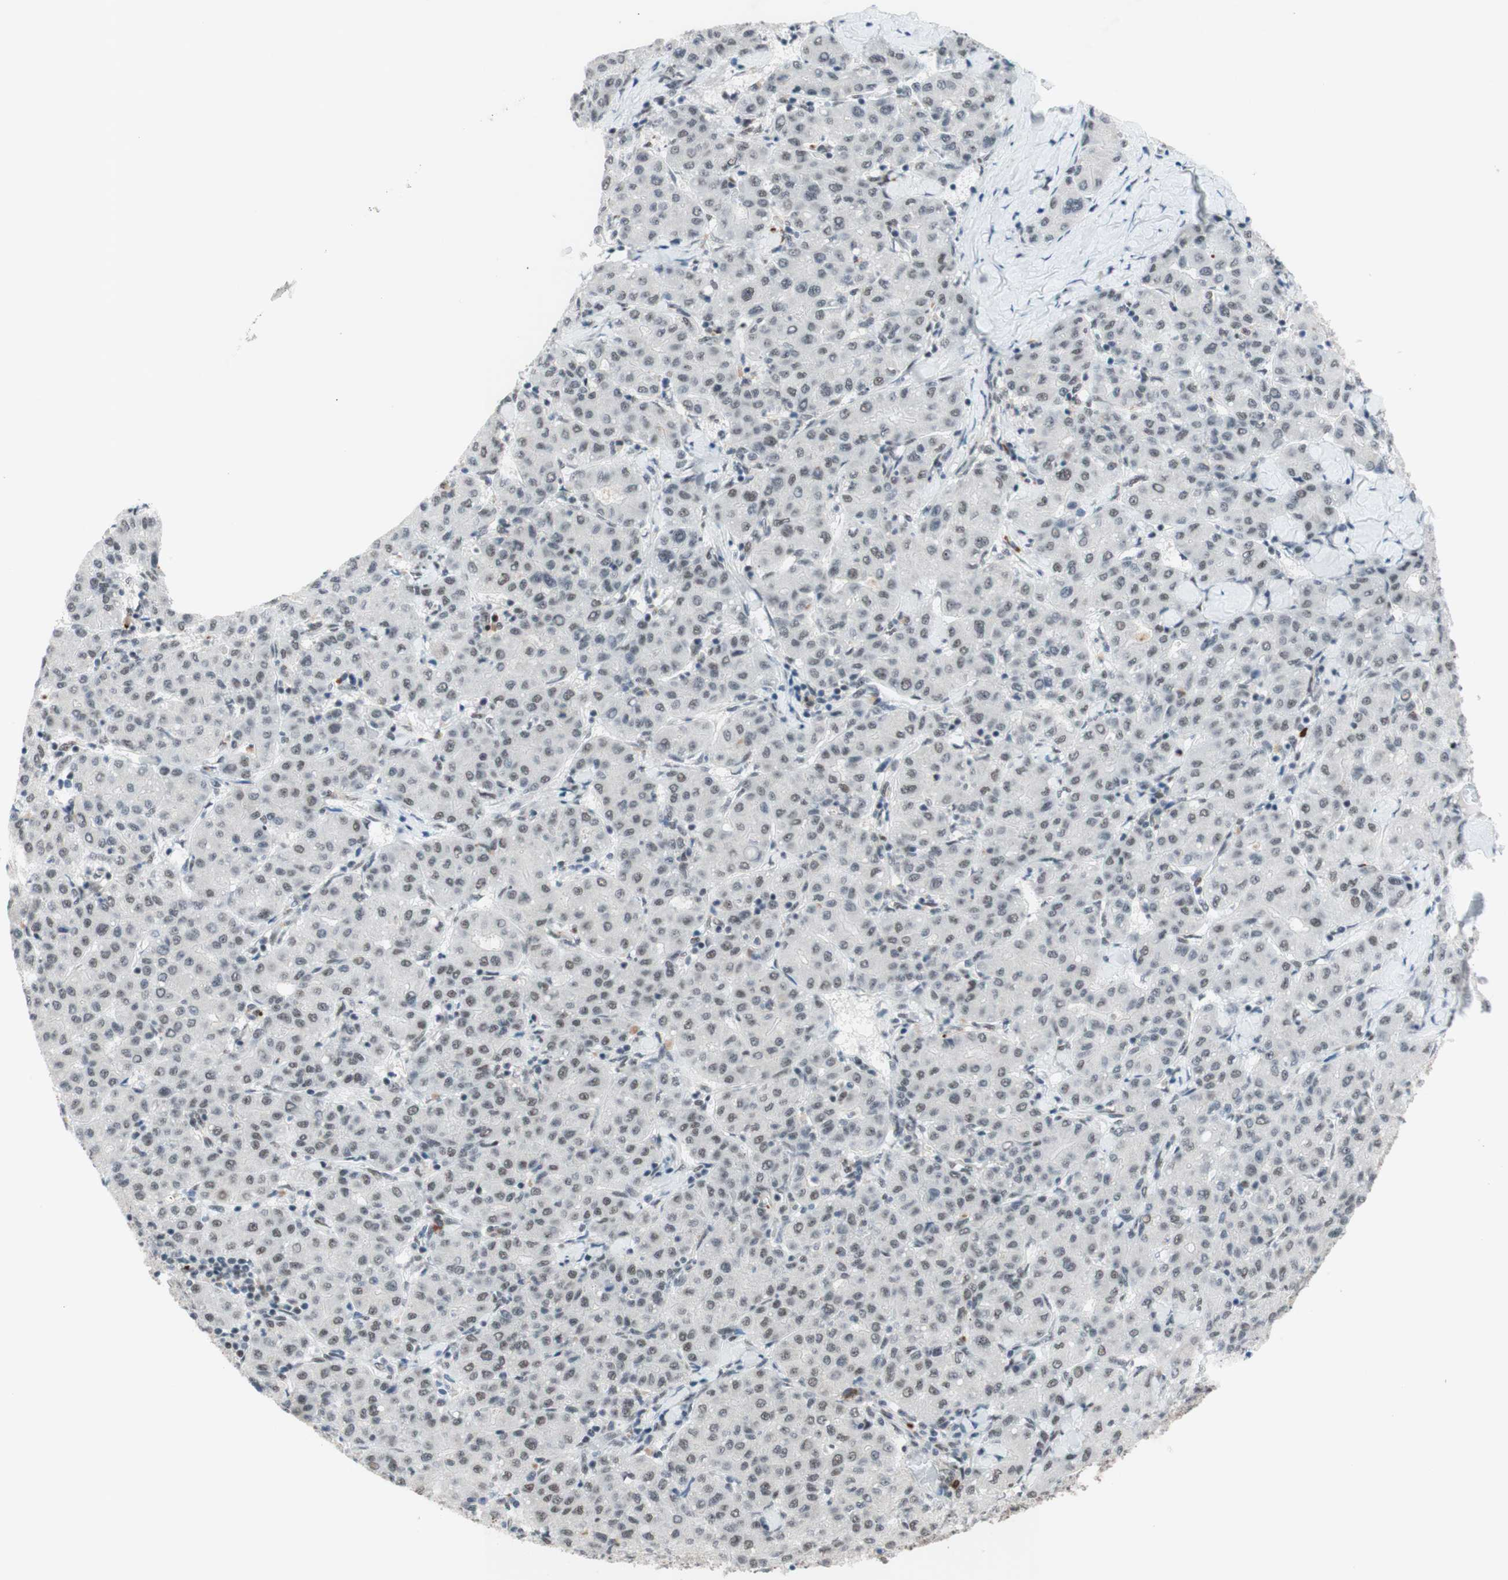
{"staining": {"intensity": "weak", "quantity": ">75%", "location": "nuclear"}, "tissue": "liver cancer", "cell_type": "Tumor cells", "image_type": "cancer", "snomed": [{"axis": "morphology", "description": "Carcinoma, Hepatocellular, NOS"}, {"axis": "topography", "description": "Liver"}], "caption": "A micrograph of liver cancer (hepatocellular carcinoma) stained for a protein exhibits weak nuclear brown staining in tumor cells.", "gene": "PRPF19", "patient": {"sex": "male", "age": 65}}